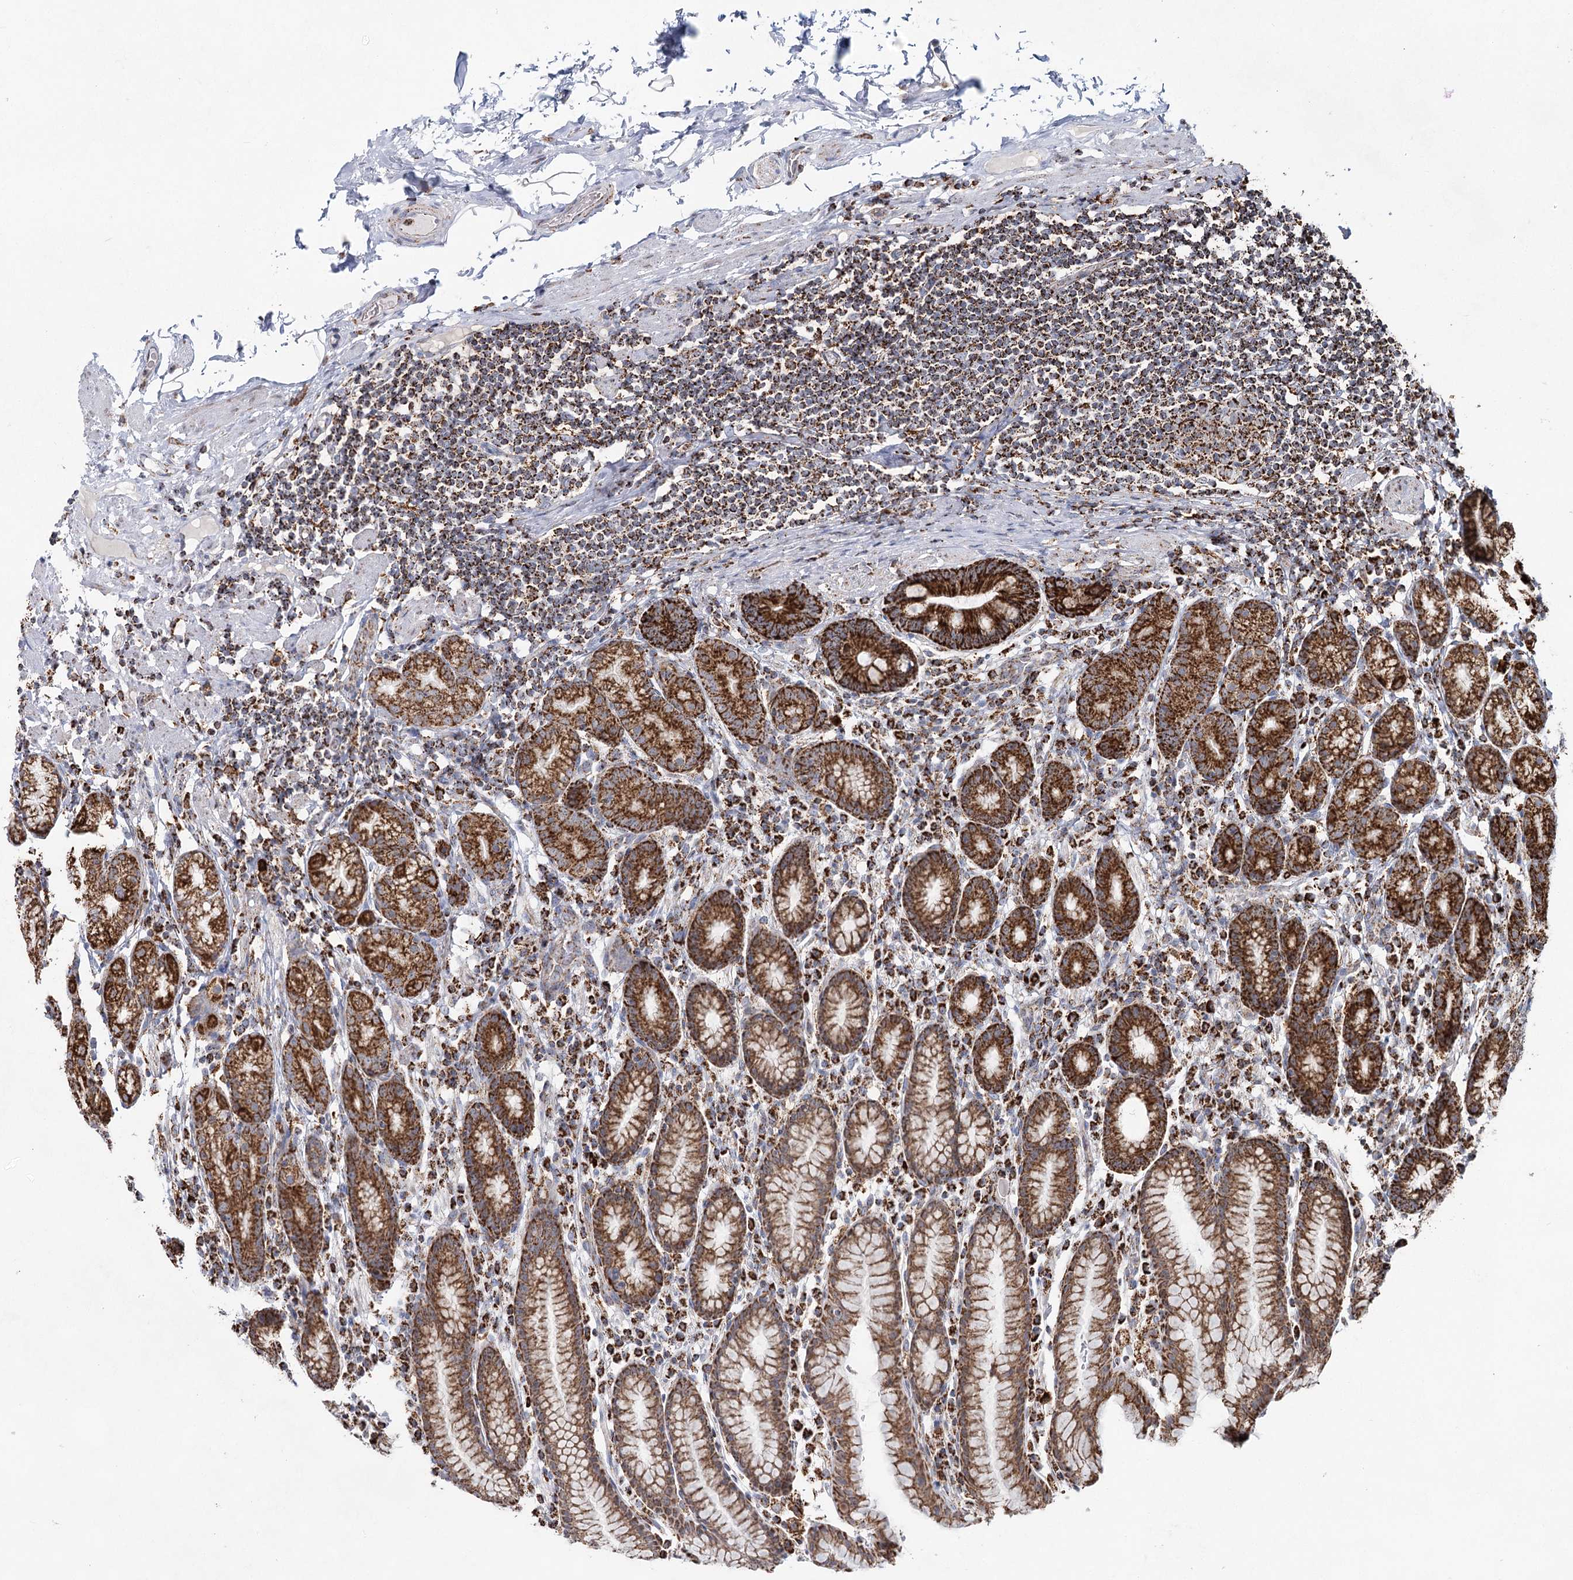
{"staining": {"intensity": "strong", "quantity": ">75%", "location": "cytoplasmic/membranous"}, "tissue": "stomach", "cell_type": "Glandular cells", "image_type": "normal", "snomed": [{"axis": "morphology", "description": "Normal tissue, NOS"}, {"axis": "topography", "description": "Stomach, lower"}], "caption": "Unremarkable stomach demonstrates strong cytoplasmic/membranous positivity in approximately >75% of glandular cells, visualized by immunohistochemistry.", "gene": "CWF19L1", "patient": {"sex": "male", "age": 52}}